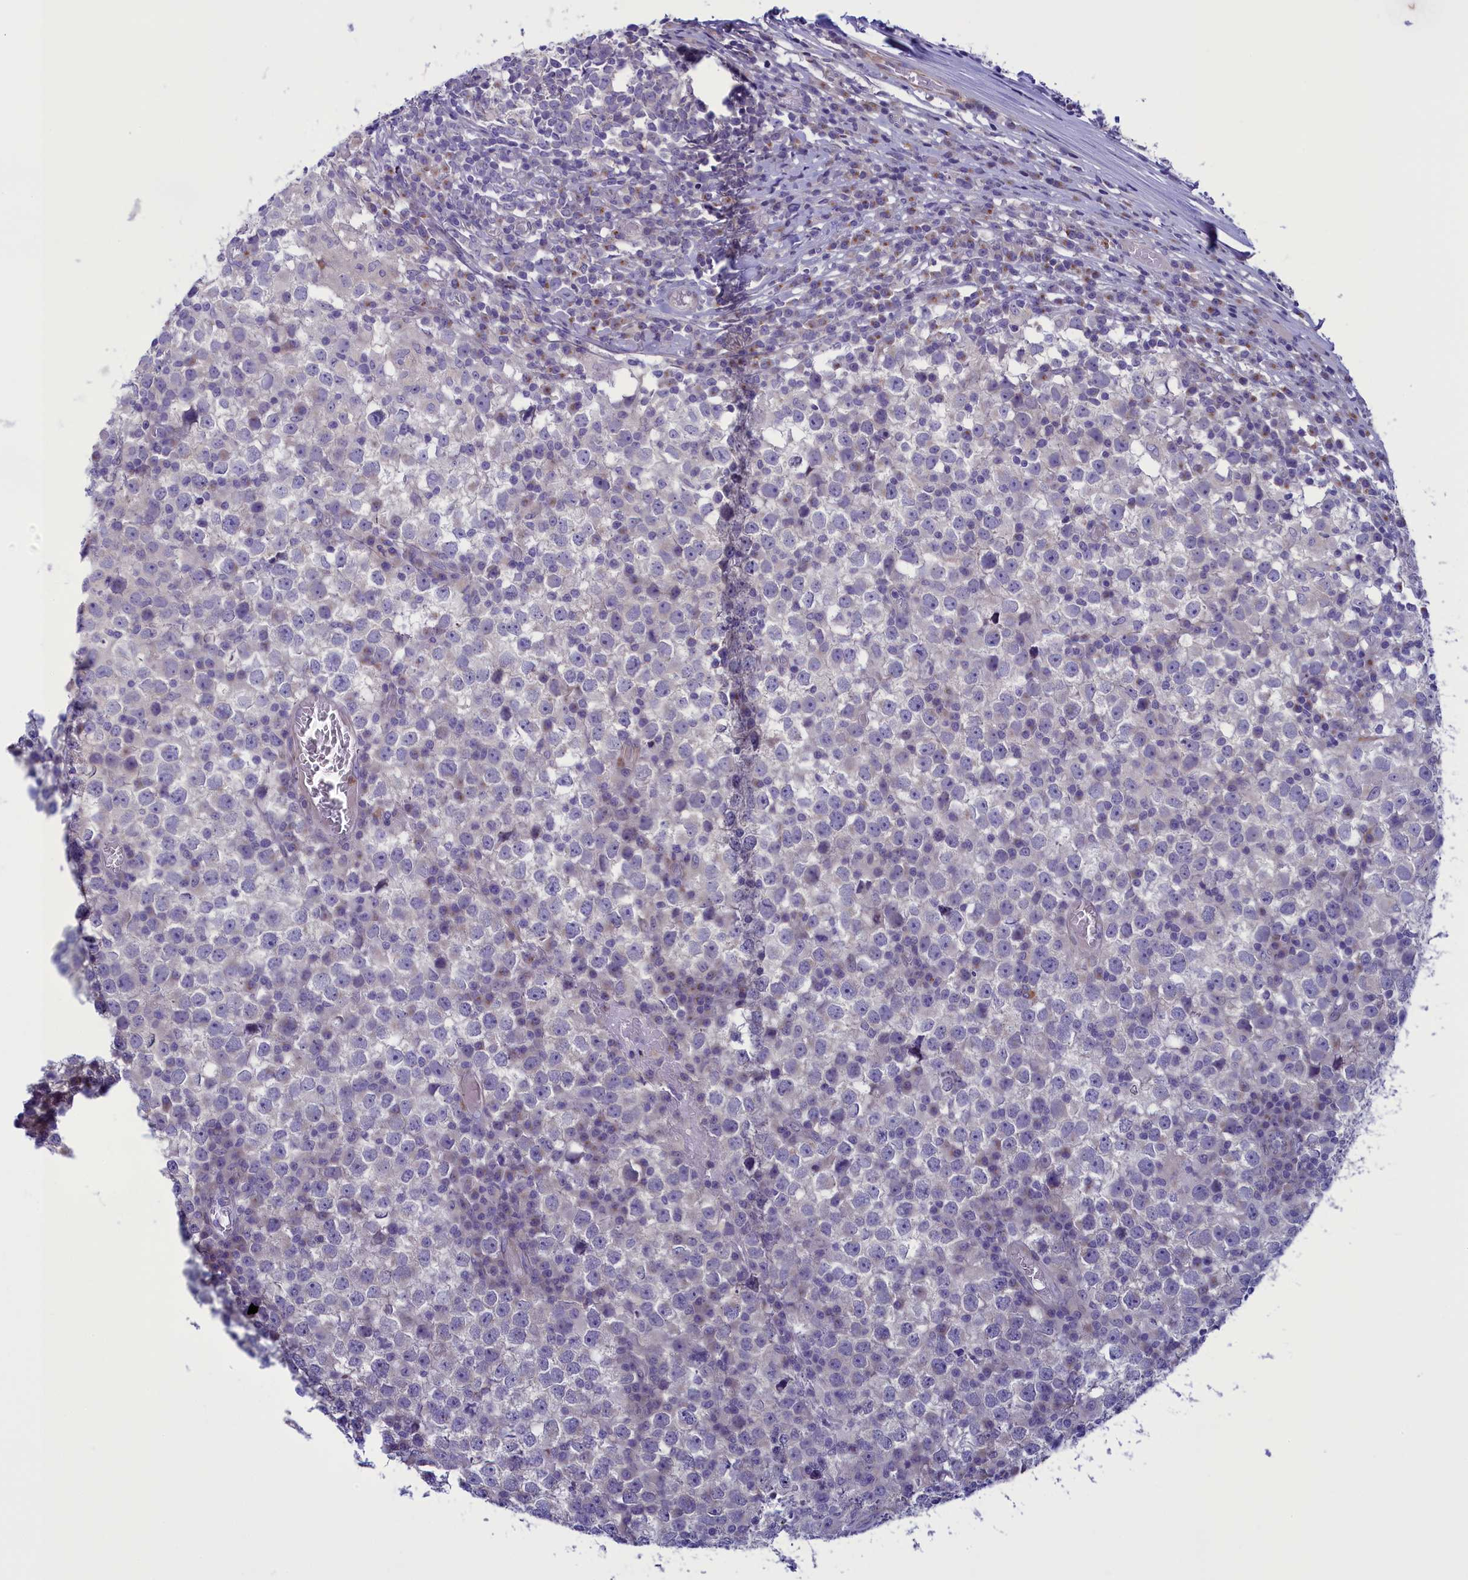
{"staining": {"intensity": "negative", "quantity": "none", "location": "none"}, "tissue": "testis cancer", "cell_type": "Tumor cells", "image_type": "cancer", "snomed": [{"axis": "morphology", "description": "Seminoma, NOS"}, {"axis": "topography", "description": "Testis"}], "caption": "Immunohistochemistry (IHC) of testis cancer displays no positivity in tumor cells.", "gene": "LOXL1", "patient": {"sex": "male", "age": 65}}